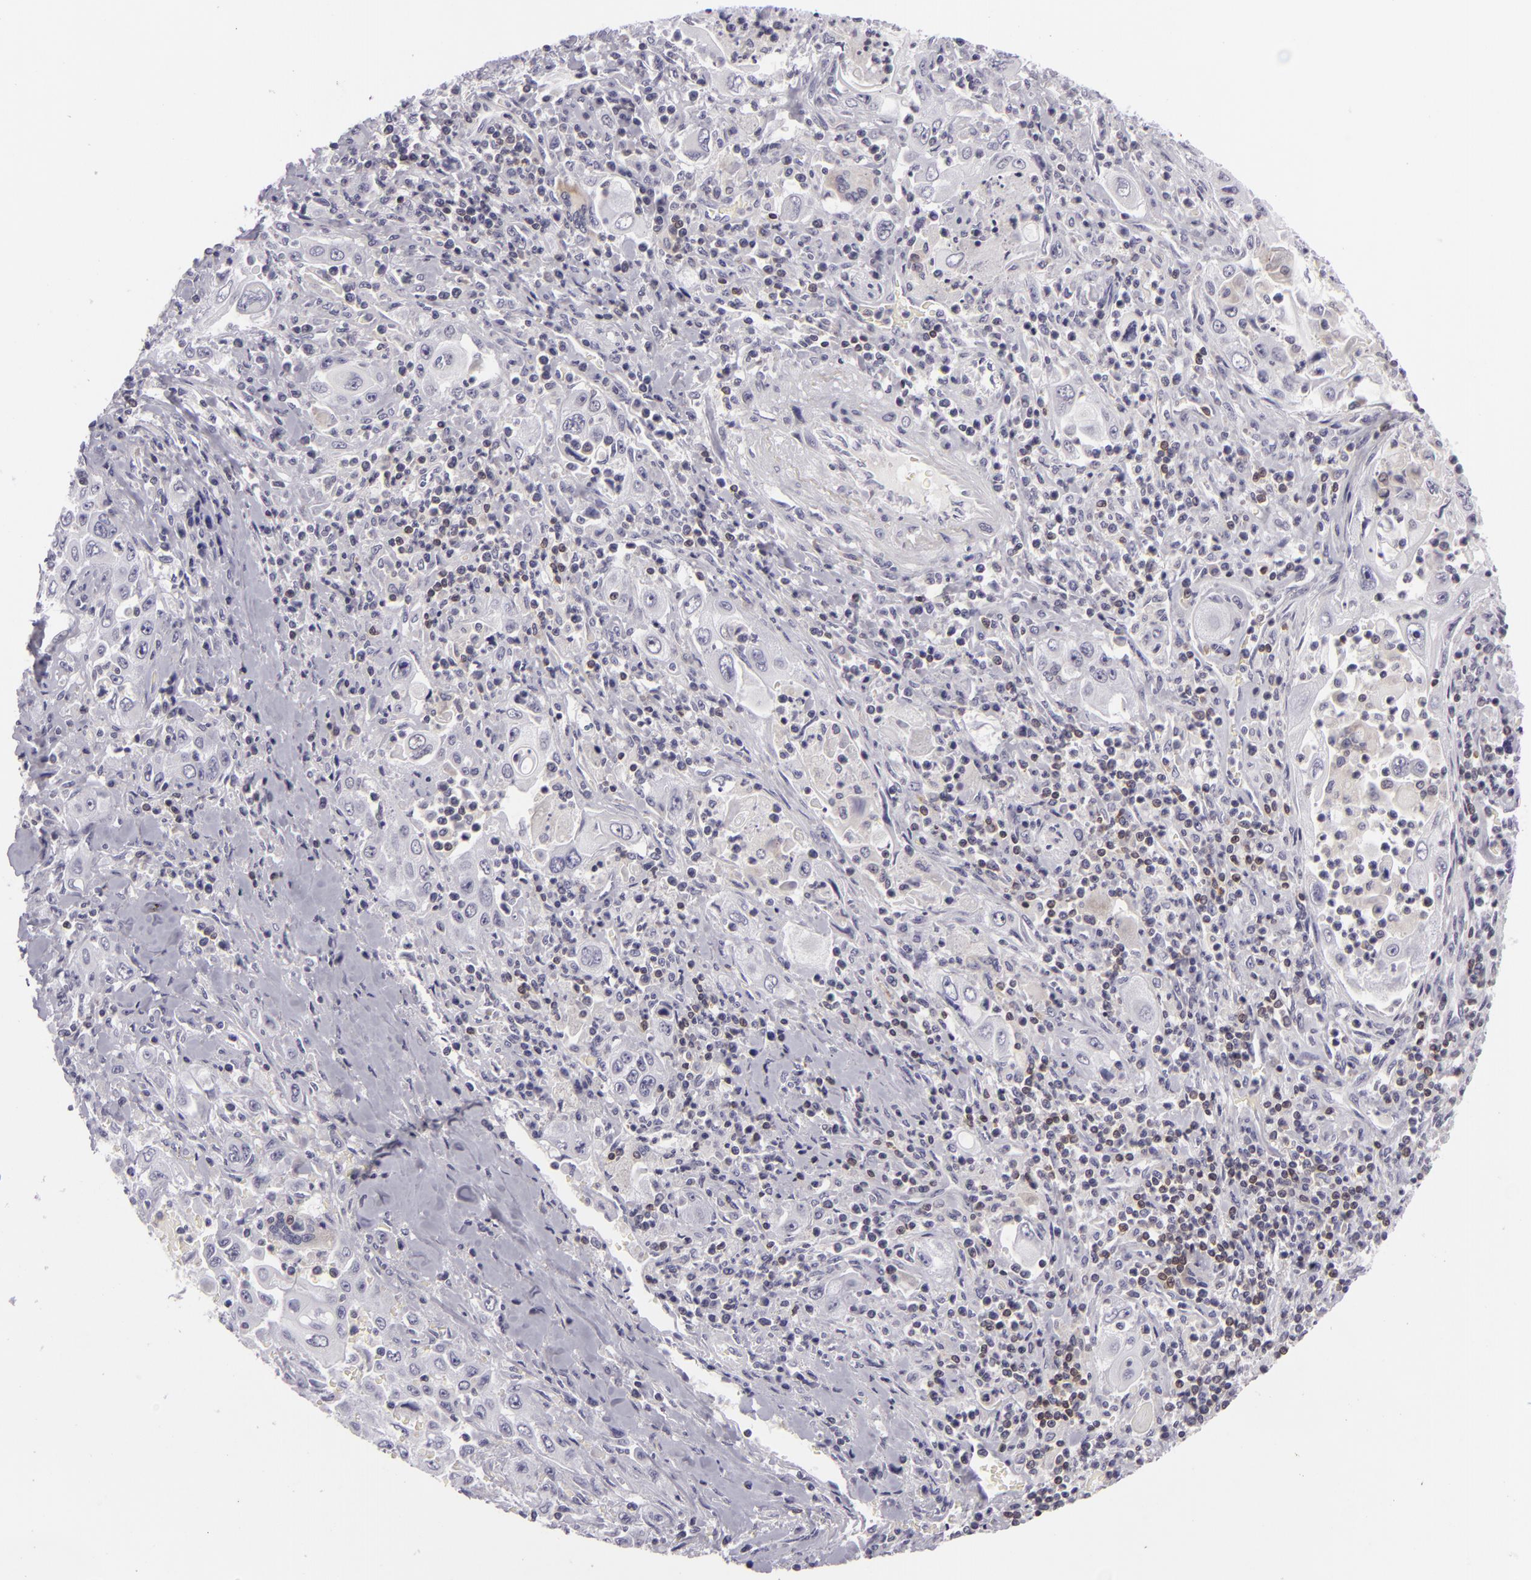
{"staining": {"intensity": "negative", "quantity": "none", "location": "none"}, "tissue": "pancreatic cancer", "cell_type": "Tumor cells", "image_type": "cancer", "snomed": [{"axis": "morphology", "description": "Adenocarcinoma, NOS"}, {"axis": "topography", "description": "Pancreas"}], "caption": "Immunohistochemistry of pancreatic cancer exhibits no positivity in tumor cells.", "gene": "KCNAB2", "patient": {"sex": "male", "age": 70}}